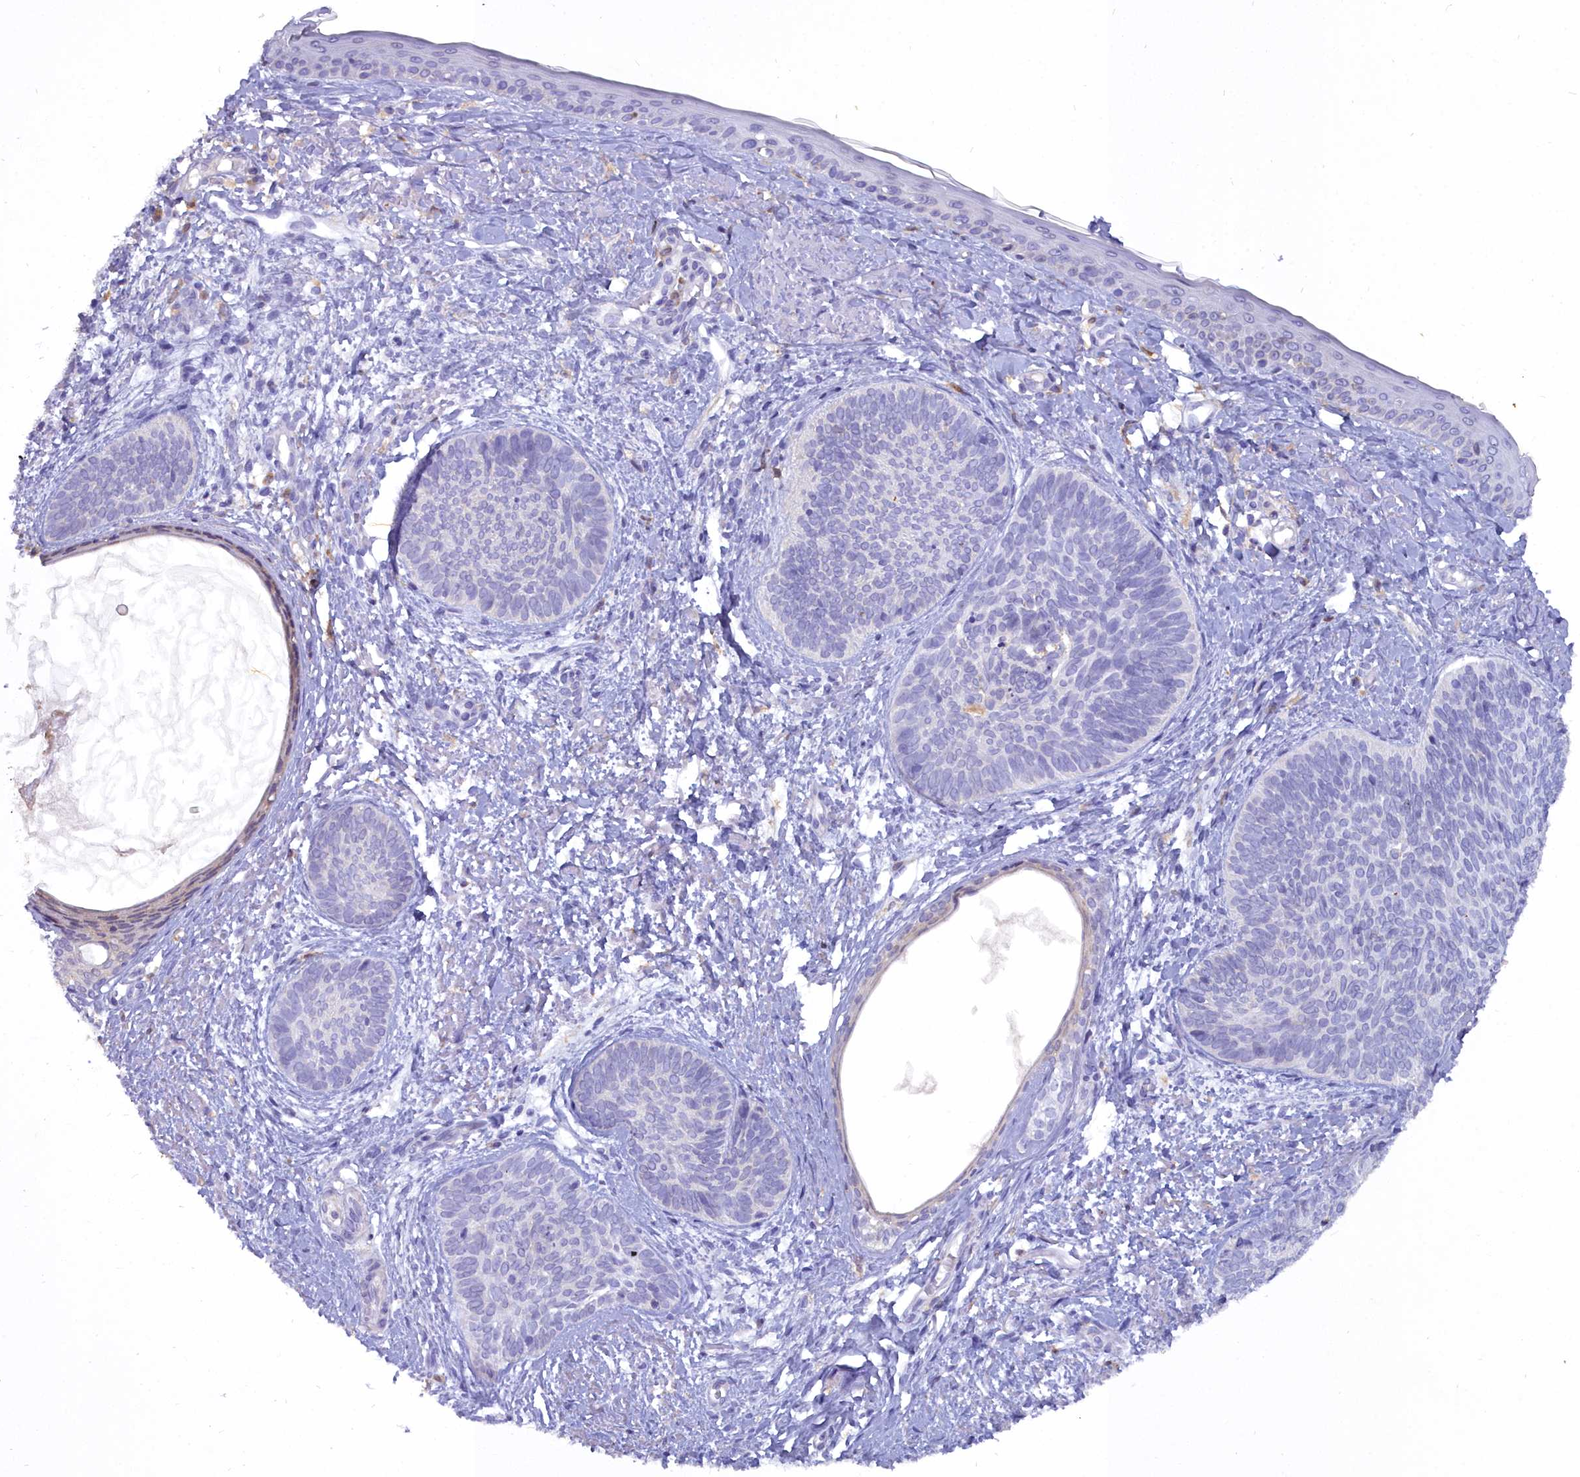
{"staining": {"intensity": "negative", "quantity": "none", "location": "none"}, "tissue": "skin cancer", "cell_type": "Tumor cells", "image_type": "cancer", "snomed": [{"axis": "morphology", "description": "Basal cell carcinoma"}, {"axis": "topography", "description": "Skin"}], "caption": "IHC histopathology image of neoplastic tissue: human basal cell carcinoma (skin) stained with DAB demonstrates no significant protein staining in tumor cells.", "gene": "BLNK", "patient": {"sex": "female", "age": 81}}